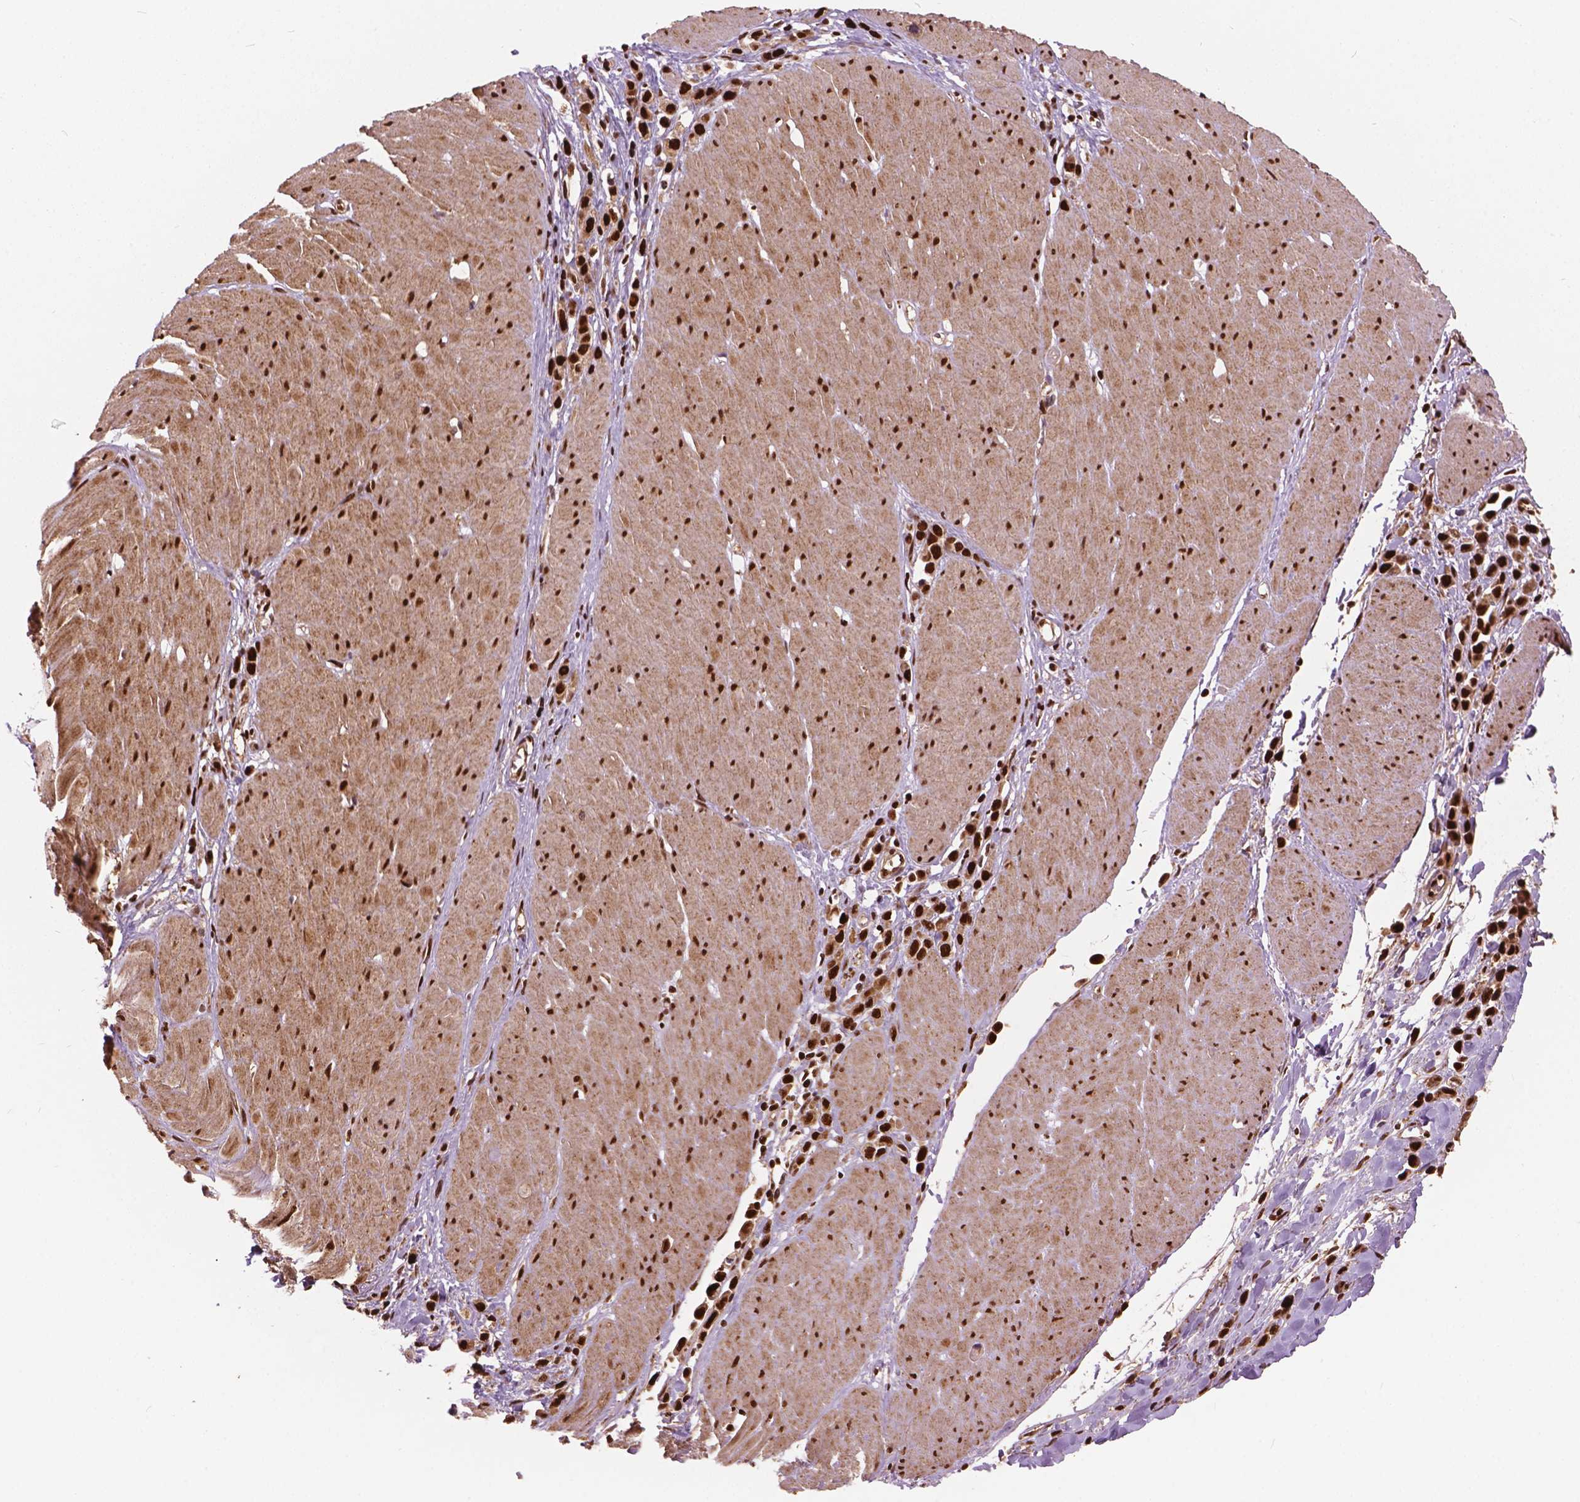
{"staining": {"intensity": "strong", "quantity": ">75%", "location": "nuclear"}, "tissue": "stomach cancer", "cell_type": "Tumor cells", "image_type": "cancer", "snomed": [{"axis": "morphology", "description": "Adenocarcinoma, NOS"}, {"axis": "topography", "description": "Stomach"}], "caption": "Immunohistochemistry histopathology image of human adenocarcinoma (stomach) stained for a protein (brown), which demonstrates high levels of strong nuclear positivity in about >75% of tumor cells.", "gene": "ANP32B", "patient": {"sex": "male", "age": 47}}